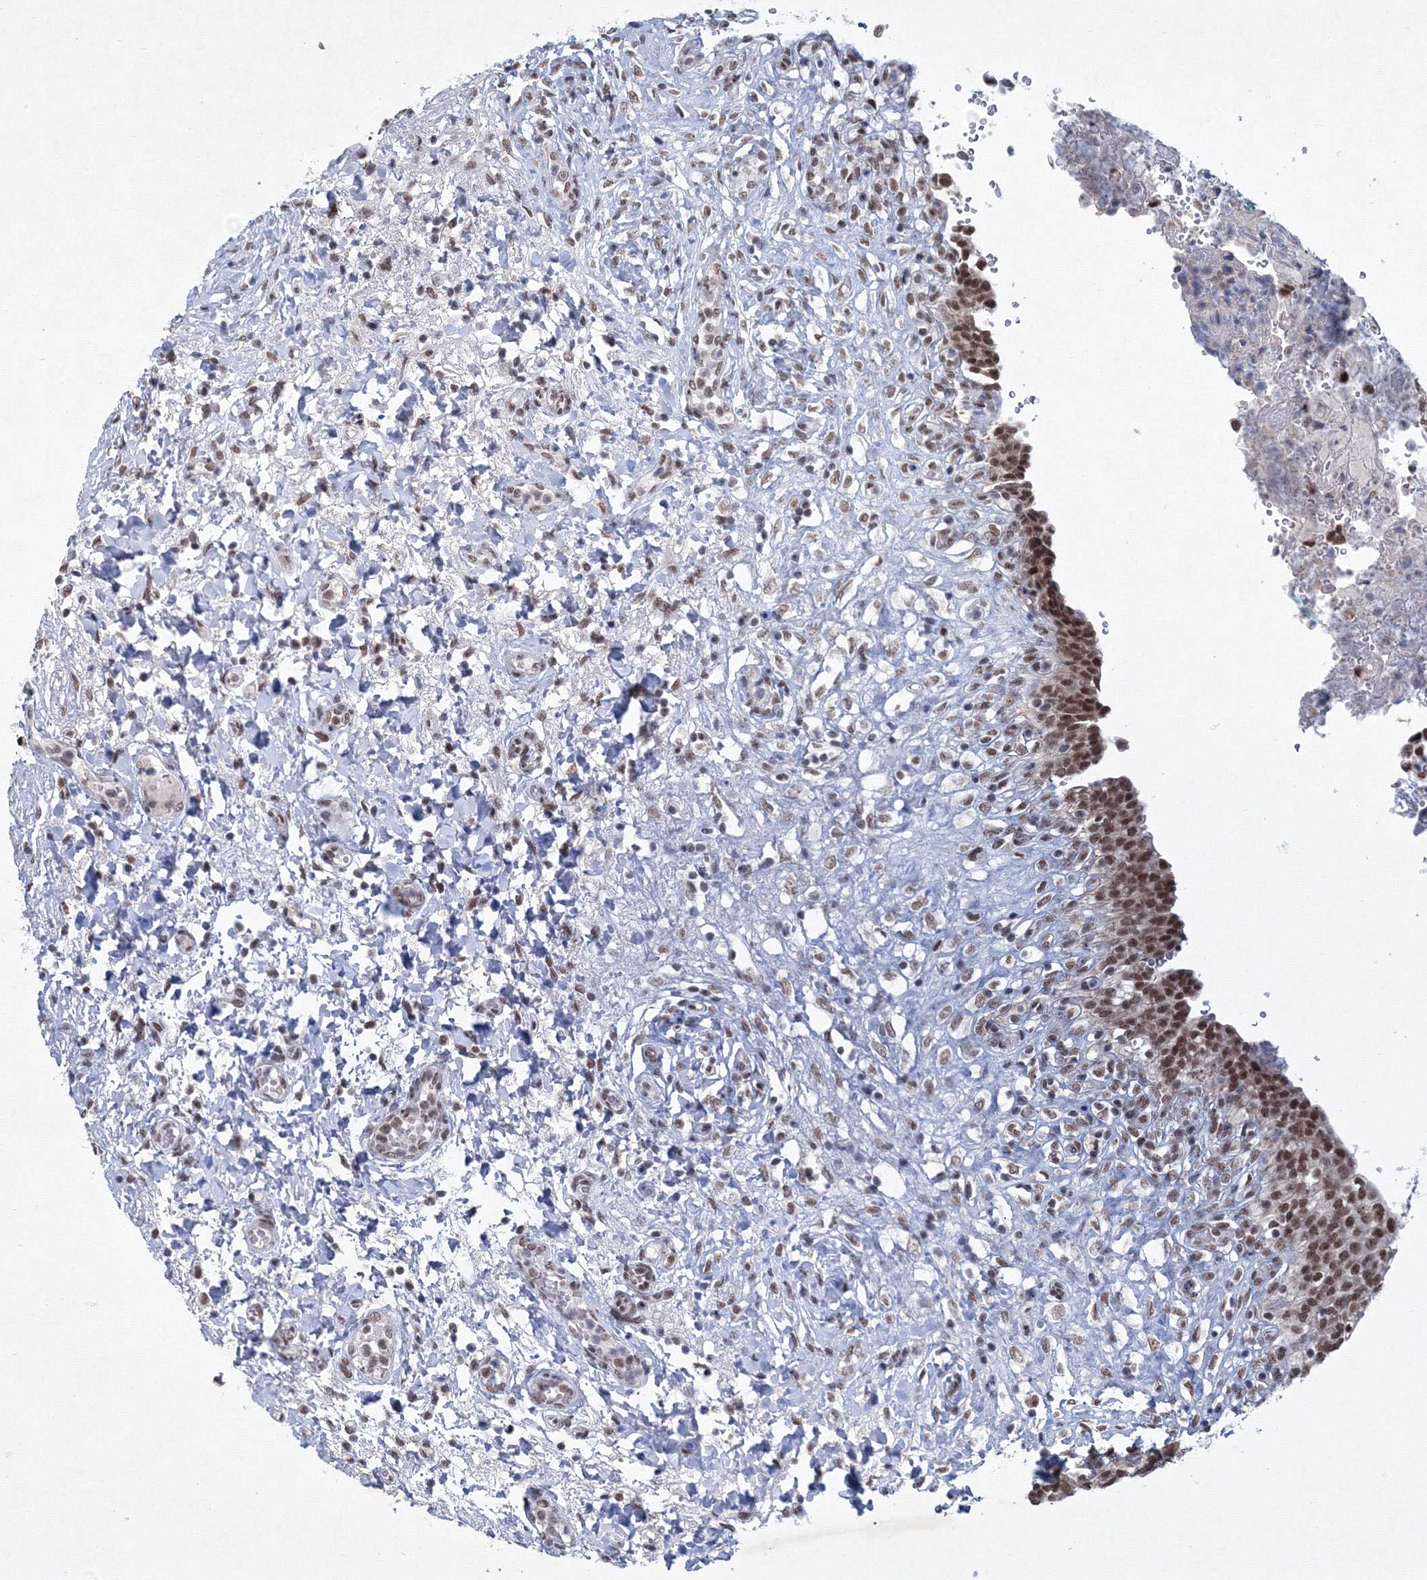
{"staining": {"intensity": "strong", "quantity": ">75%", "location": "nuclear"}, "tissue": "urinary bladder", "cell_type": "Urothelial cells", "image_type": "normal", "snomed": [{"axis": "morphology", "description": "Urothelial carcinoma, High grade"}, {"axis": "topography", "description": "Urinary bladder"}], "caption": "Immunohistochemical staining of unremarkable urinary bladder displays >75% levels of strong nuclear protein expression in approximately >75% of urothelial cells. (IHC, brightfield microscopy, high magnification).", "gene": "SF3B6", "patient": {"sex": "male", "age": 46}}